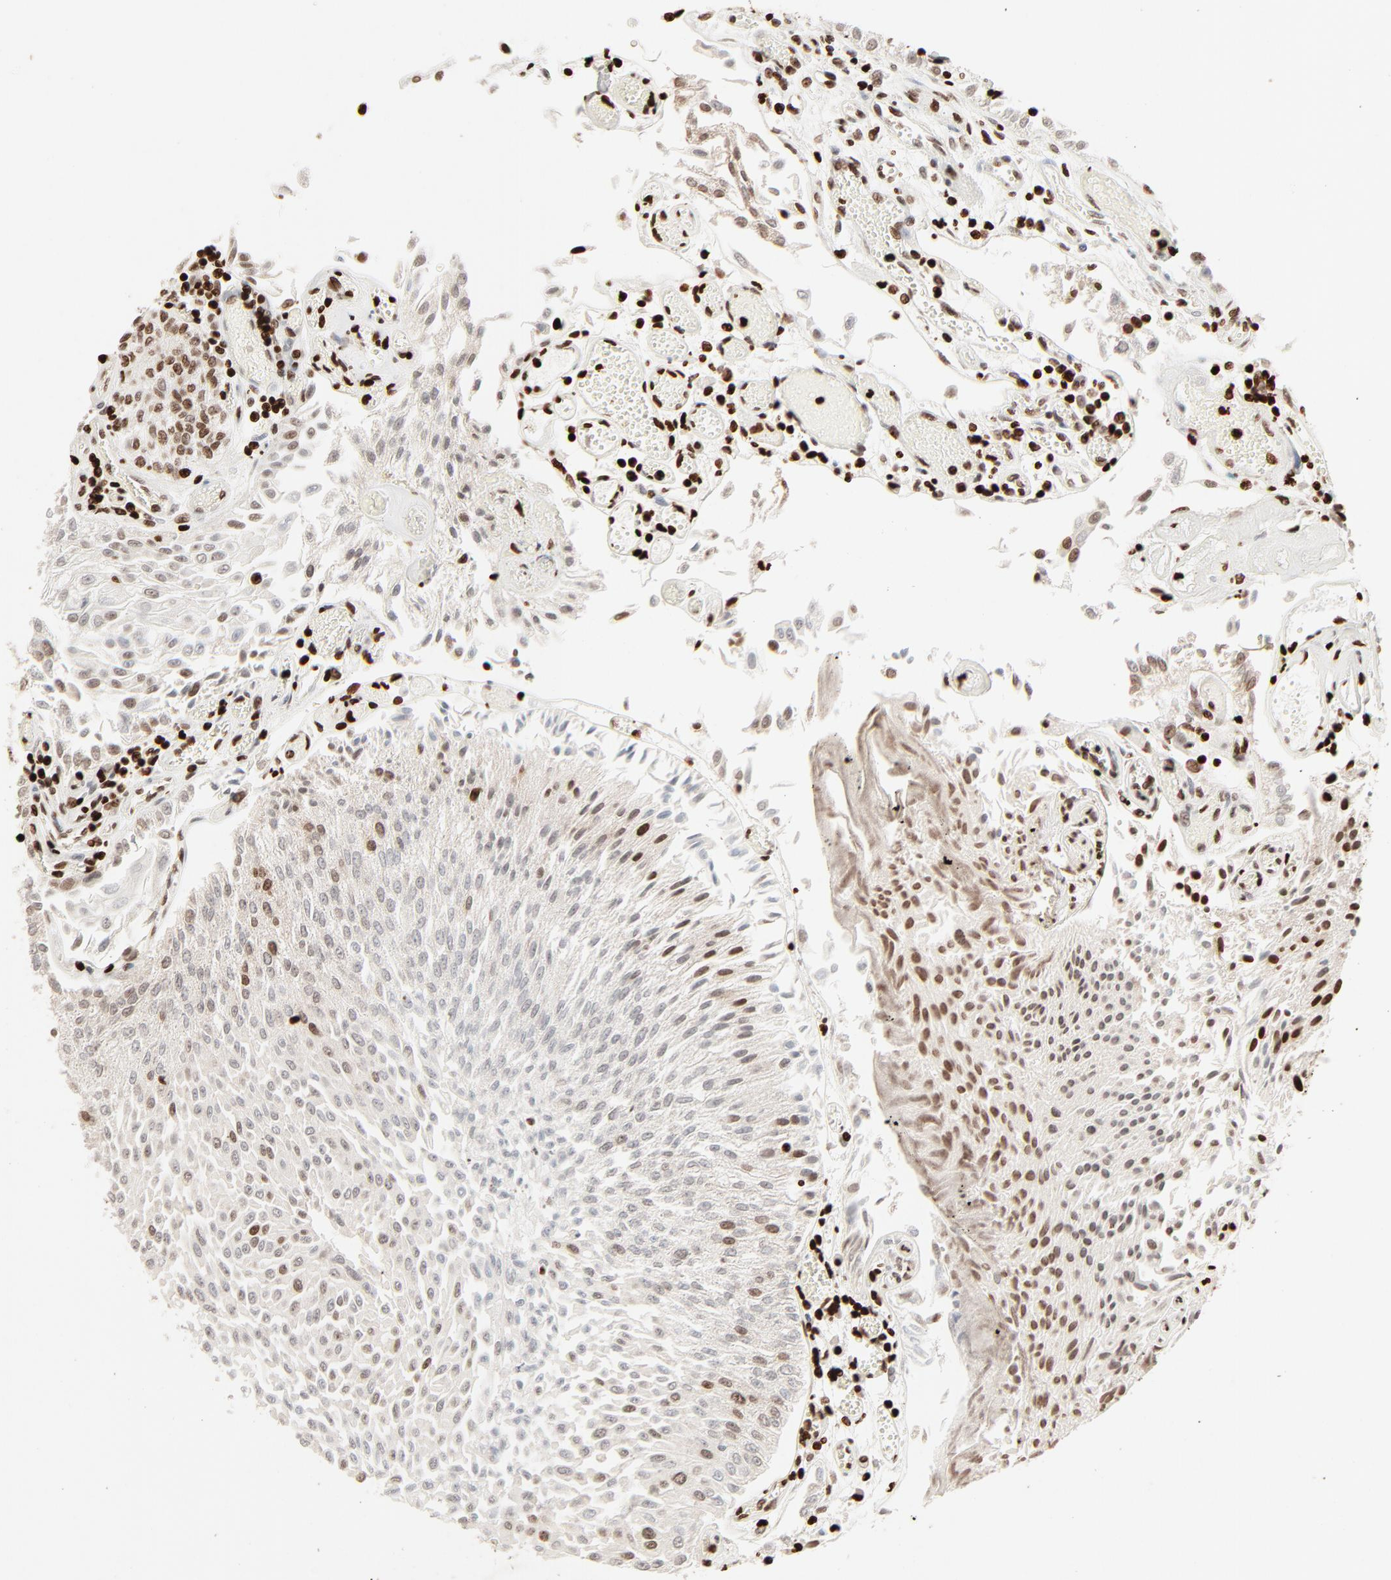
{"staining": {"intensity": "moderate", "quantity": "25%-75%", "location": "nuclear"}, "tissue": "urothelial cancer", "cell_type": "Tumor cells", "image_type": "cancer", "snomed": [{"axis": "morphology", "description": "Urothelial carcinoma, Low grade"}, {"axis": "topography", "description": "Urinary bladder"}], "caption": "Urothelial carcinoma (low-grade) was stained to show a protein in brown. There is medium levels of moderate nuclear staining in approximately 25%-75% of tumor cells.", "gene": "HMGB2", "patient": {"sex": "male", "age": 86}}